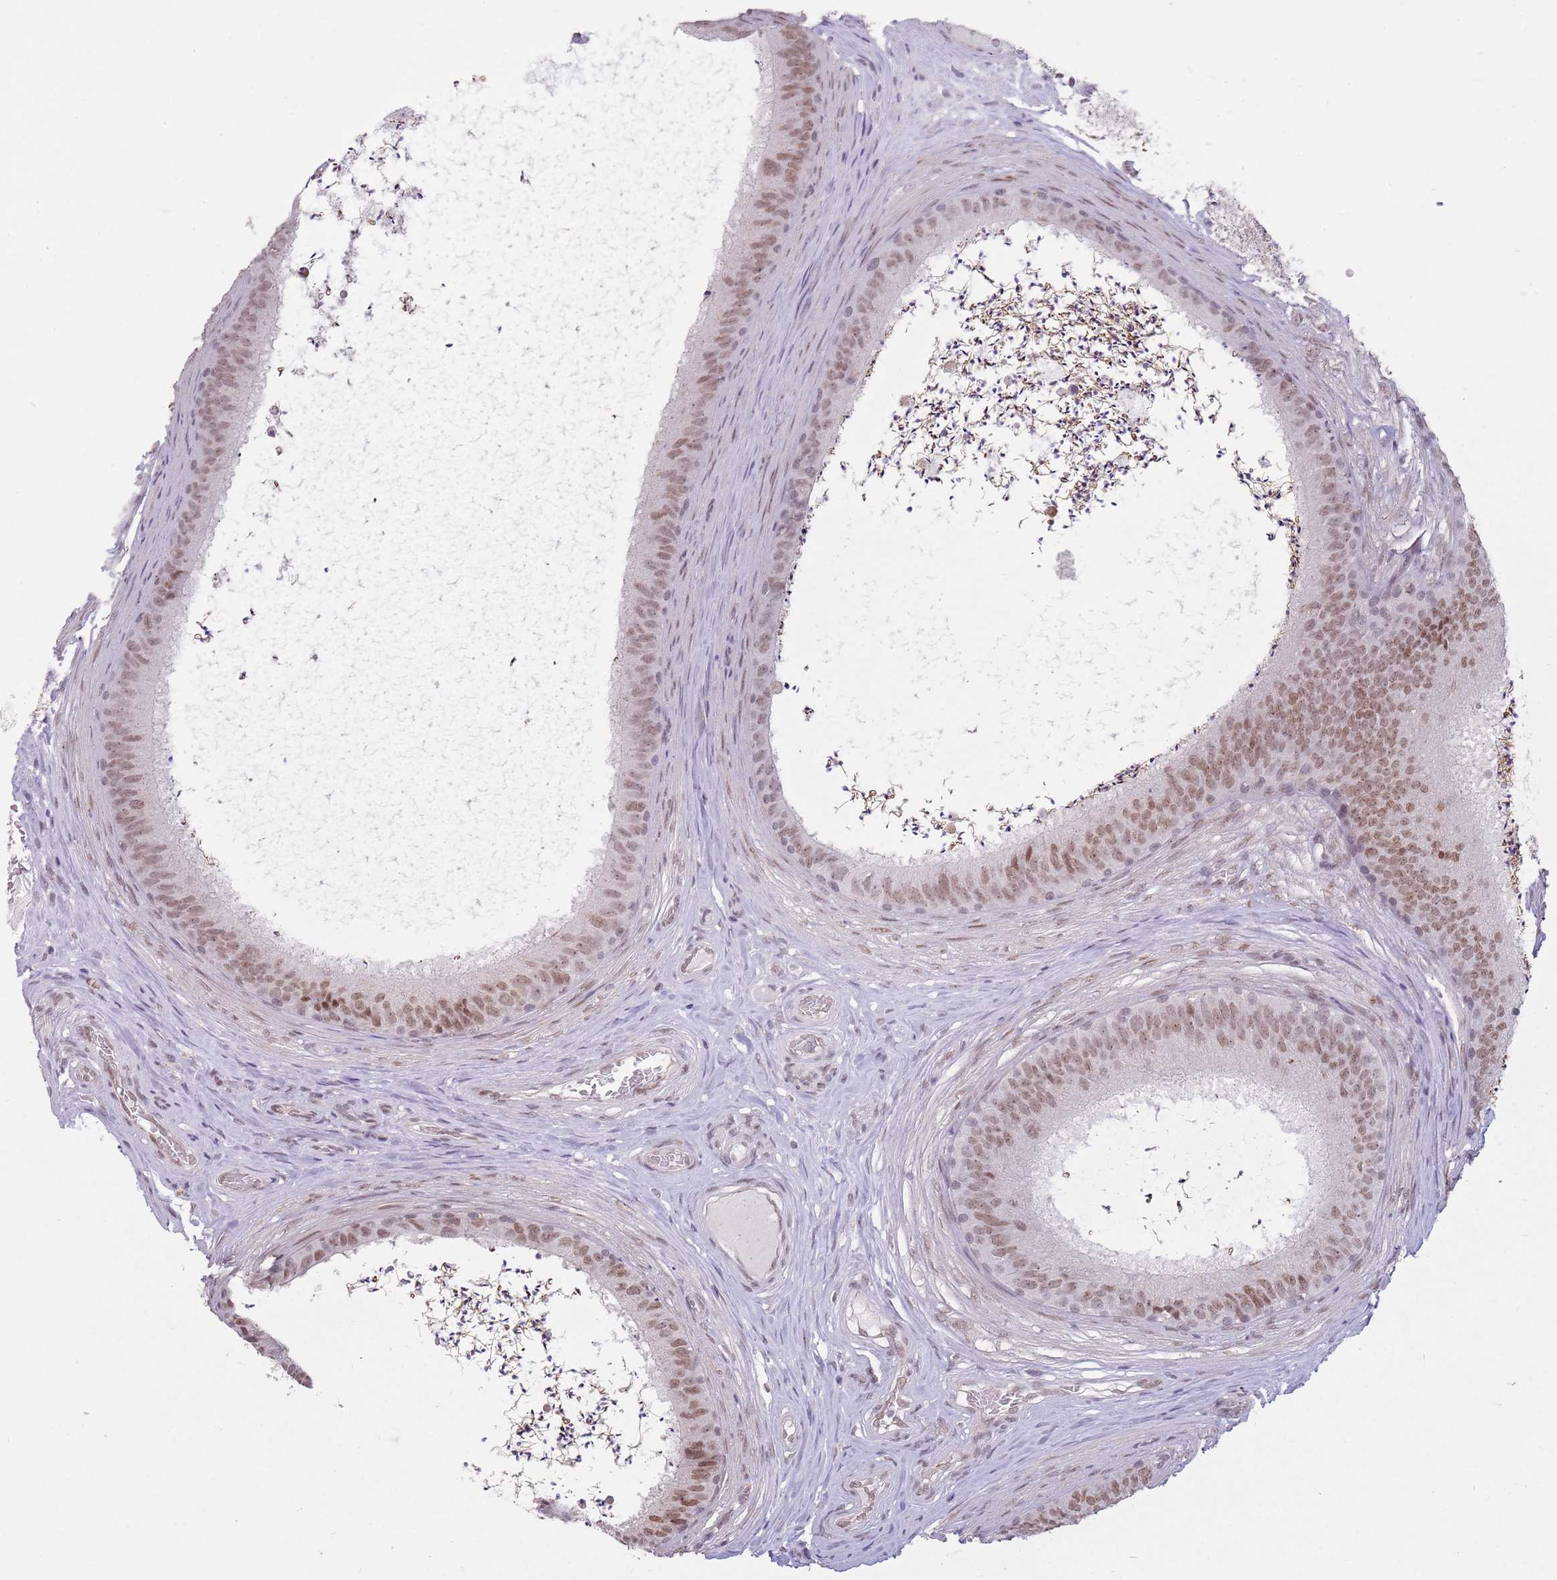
{"staining": {"intensity": "moderate", "quantity": "25%-75%", "location": "nuclear"}, "tissue": "epididymis", "cell_type": "Glandular cells", "image_type": "normal", "snomed": [{"axis": "morphology", "description": "Normal tissue, NOS"}, {"axis": "topography", "description": "Testis"}, {"axis": "topography", "description": "Epididymis"}], "caption": "Benign epididymis displays moderate nuclear positivity in approximately 25%-75% of glandular cells, visualized by immunohistochemistry.", "gene": "ZNF574", "patient": {"sex": "male", "age": 41}}